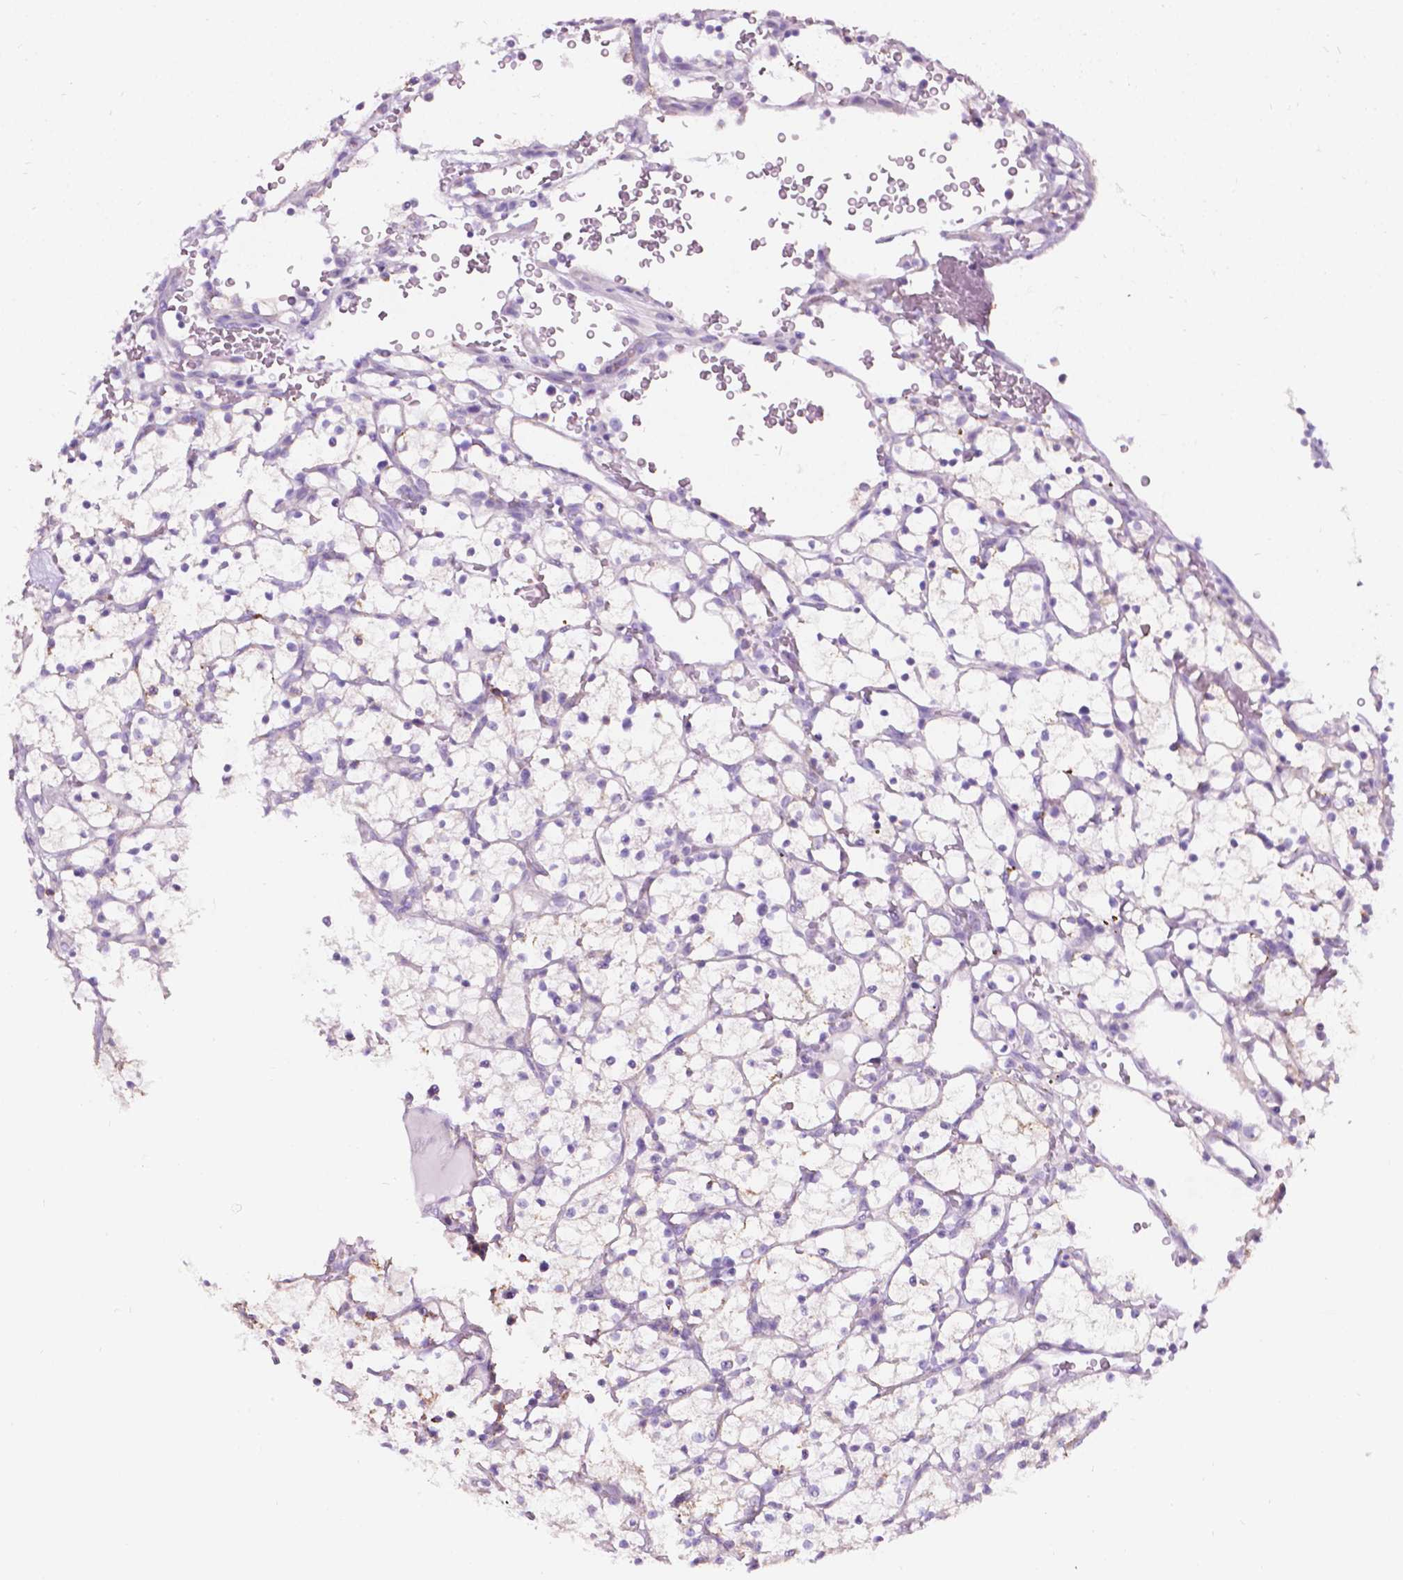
{"staining": {"intensity": "negative", "quantity": "none", "location": "none"}, "tissue": "renal cancer", "cell_type": "Tumor cells", "image_type": "cancer", "snomed": [{"axis": "morphology", "description": "Adenocarcinoma, NOS"}, {"axis": "topography", "description": "Kidney"}], "caption": "High power microscopy micrograph of an immunohistochemistry micrograph of renal cancer, revealing no significant expression in tumor cells.", "gene": "NOS1AP", "patient": {"sex": "female", "age": 64}}